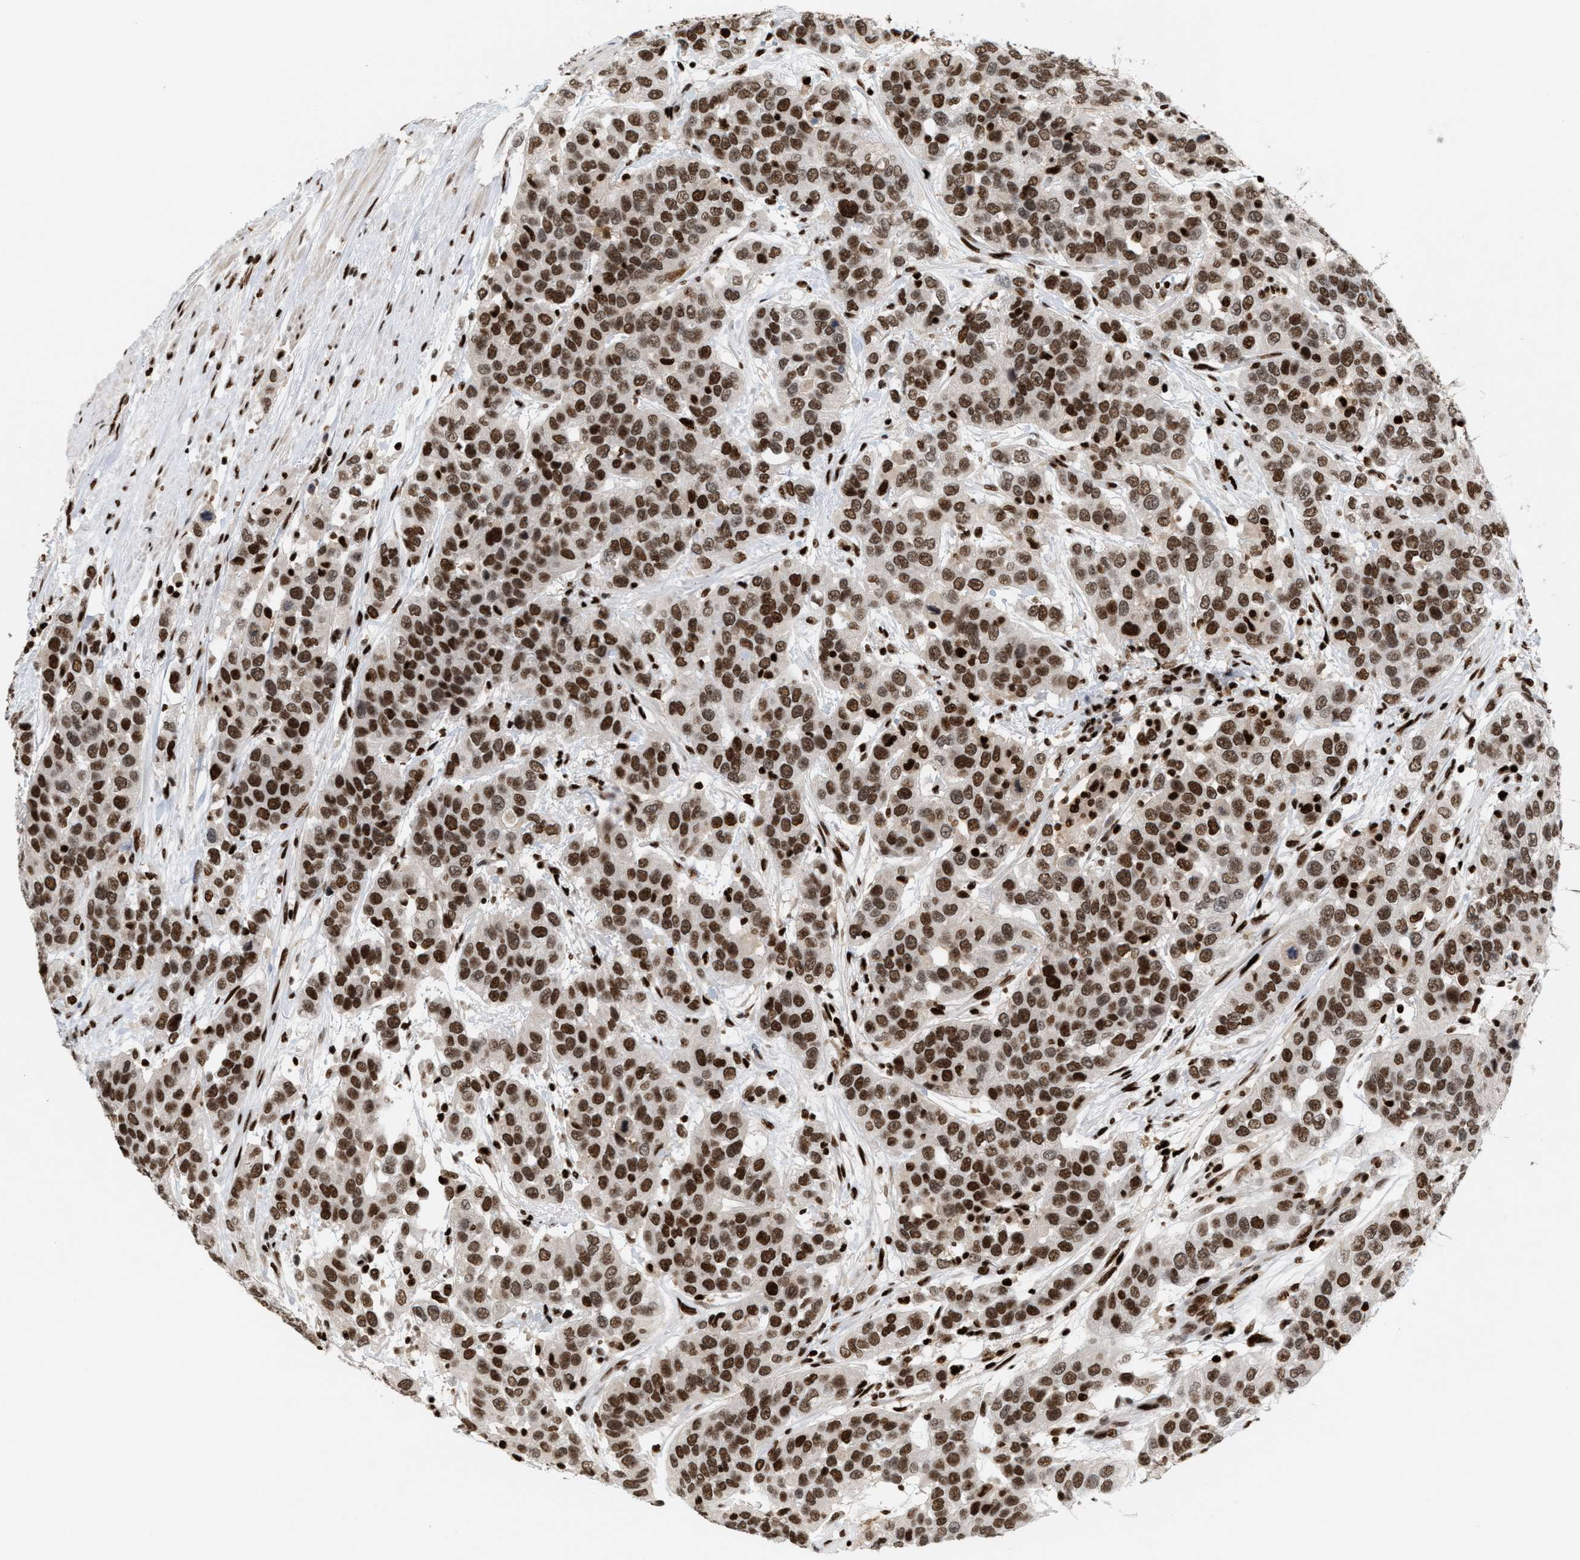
{"staining": {"intensity": "strong", "quantity": ">75%", "location": "nuclear"}, "tissue": "urothelial cancer", "cell_type": "Tumor cells", "image_type": "cancer", "snomed": [{"axis": "morphology", "description": "Urothelial carcinoma, High grade"}, {"axis": "topography", "description": "Urinary bladder"}], "caption": "Tumor cells show strong nuclear staining in about >75% of cells in urothelial carcinoma (high-grade).", "gene": "RNASEK-C17orf49", "patient": {"sex": "female", "age": 80}}